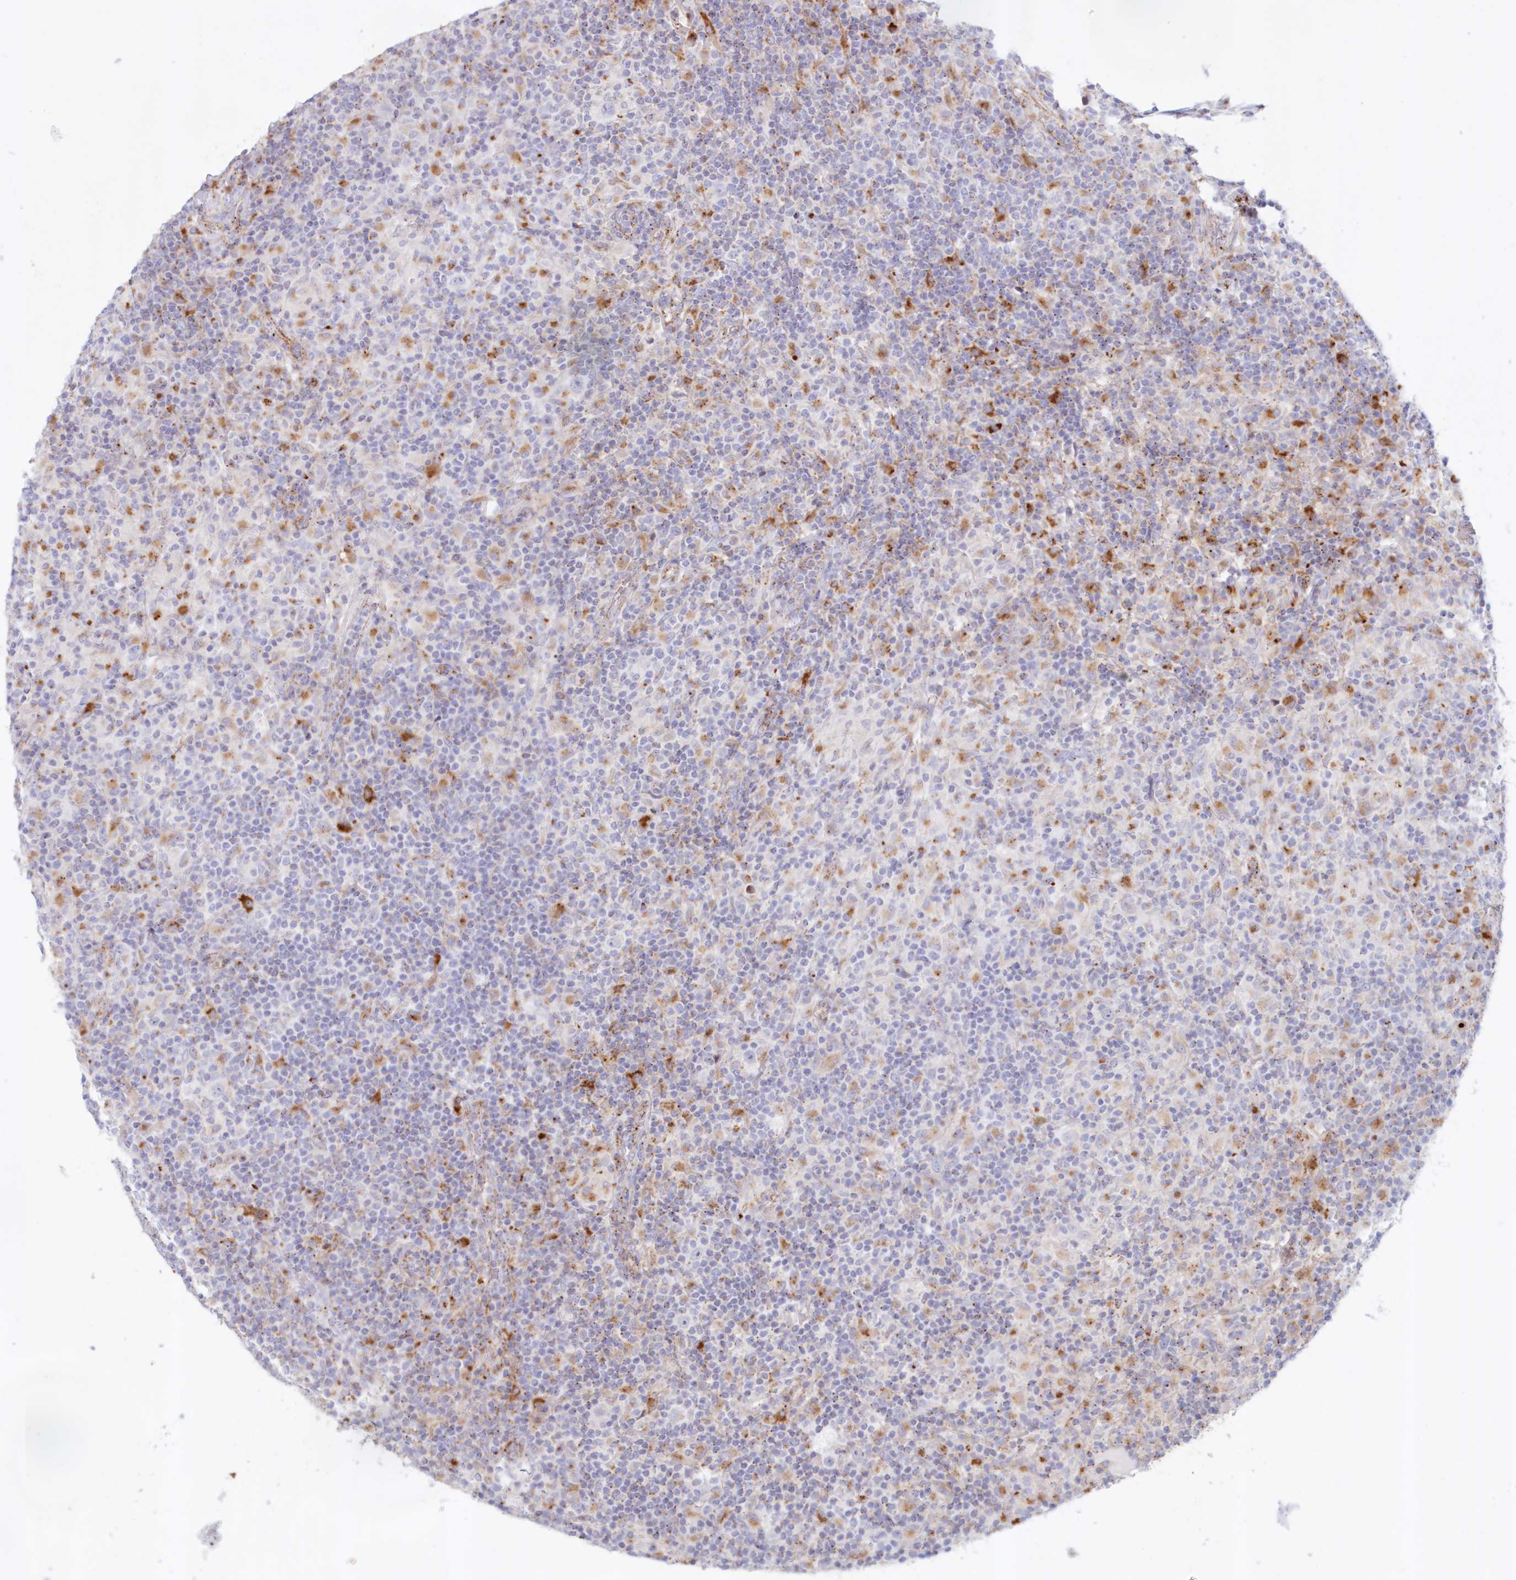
{"staining": {"intensity": "negative", "quantity": "none", "location": "none"}, "tissue": "lymphoma", "cell_type": "Tumor cells", "image_type": "cancer", "snomed": [{"axis": "morphology", "description": "Hodgkin's disease, NOS"}, {"axis": "topography", "description": "Lymph node"}], "caption": "Tumor cells are negative for protein expression in human Hodgkin's disease.", "gene": "TPP1", "patient": {"sex": "male", "age": 70}}